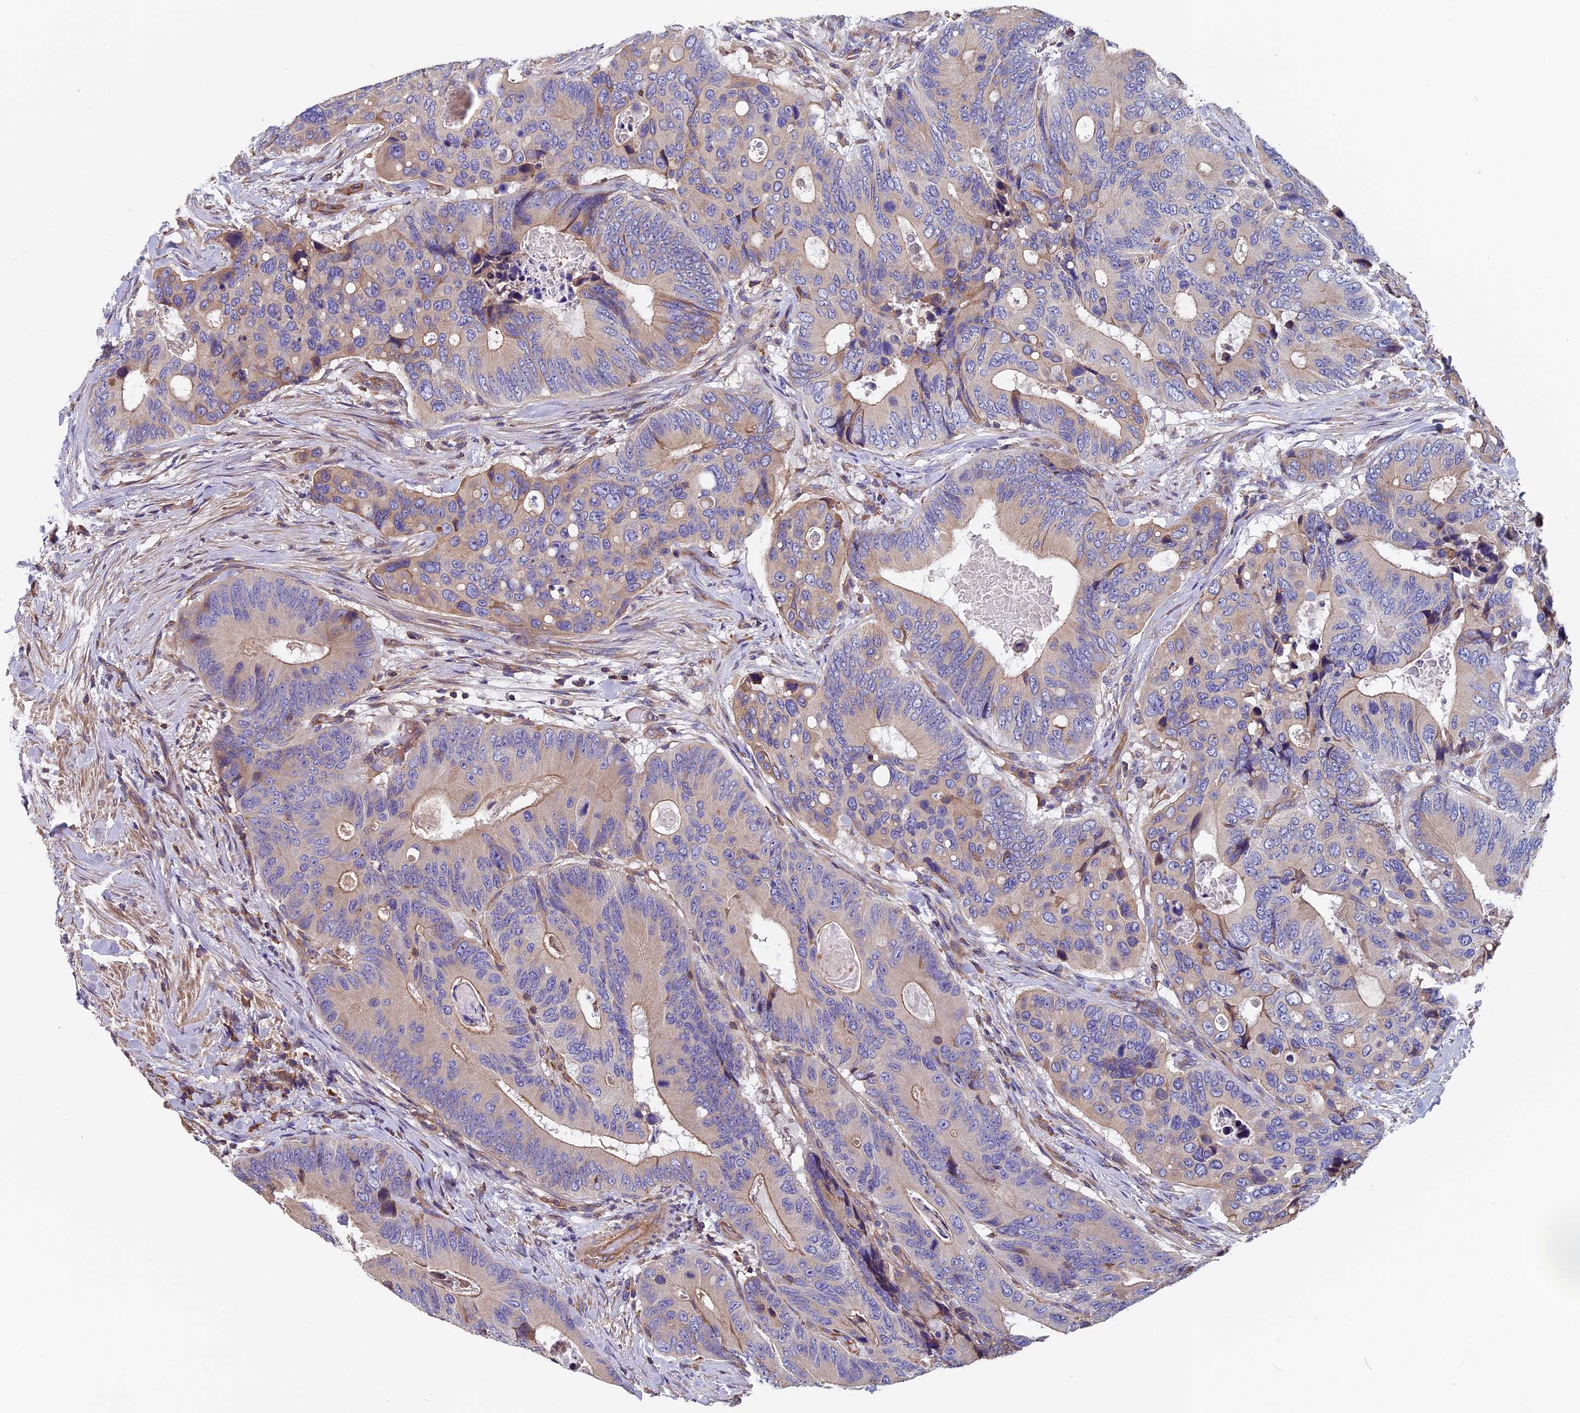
{"staining": {"intensity": "moderate", "quantity": "25%-75%", "location": "cytoplasmic/membranous"}, "tissue": "colorectal cancer", "cell_type": "Tumor cells", "image_type": "cancer", "snomed": [{"axis": "morphology", "description": "Adenocarcinoma, NOS"}, {"axis": "topography", "description": "Colon"}], "caption": "This micrograph shows immunohistochemistry staining of colorectal adenocarcinoma, with medium moderate cytoplasmic/membranous positivity in approximately 25%-75% of tumor cells.", "gene": "CCDC153", "patient": {"sex": "male", "age": 84}}